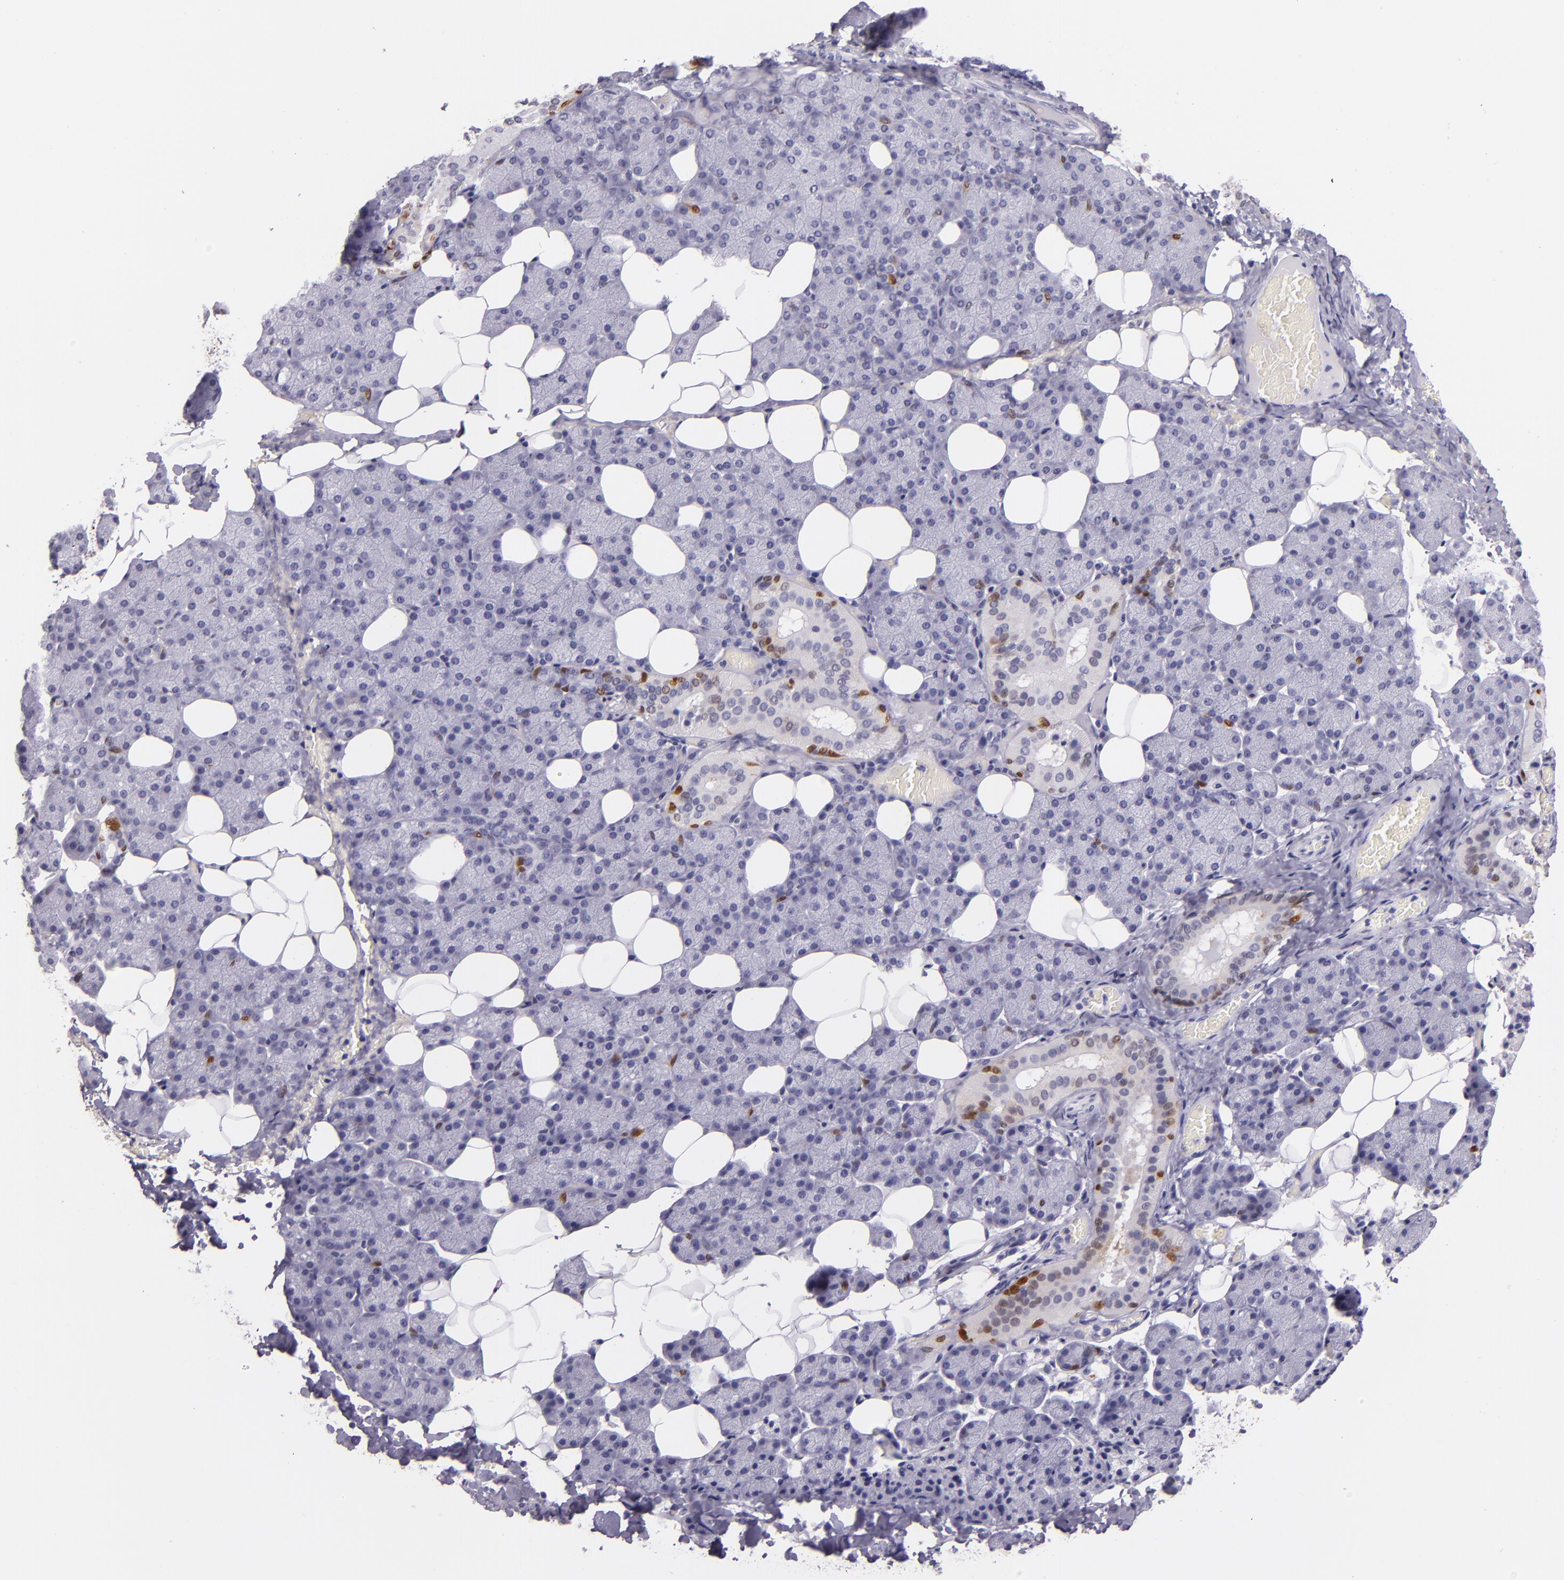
{"staining": {"intensity": "moderate", "quantity": "<25%", "location": "cytoplasmic/membranous,nuclear"}, "tissue": "salivary gland", "cell_type": "Glandular cells", "image_type": "normal", "snomed": [{"axis": "morphology", "description": "Normal tissue, NOS"}, {"axis": "topography", "description": "Lymph node"}, {"axis": "topography", "description": "Salivary gland"}], "caption": "Glandular cells show low levels of moderate cytoplasmic/membranous,nuclear staining in approximately <25% of cells in benign salivary gland.", "gene": "MT1A", "patient": {"sex": "male", "age": 8}}